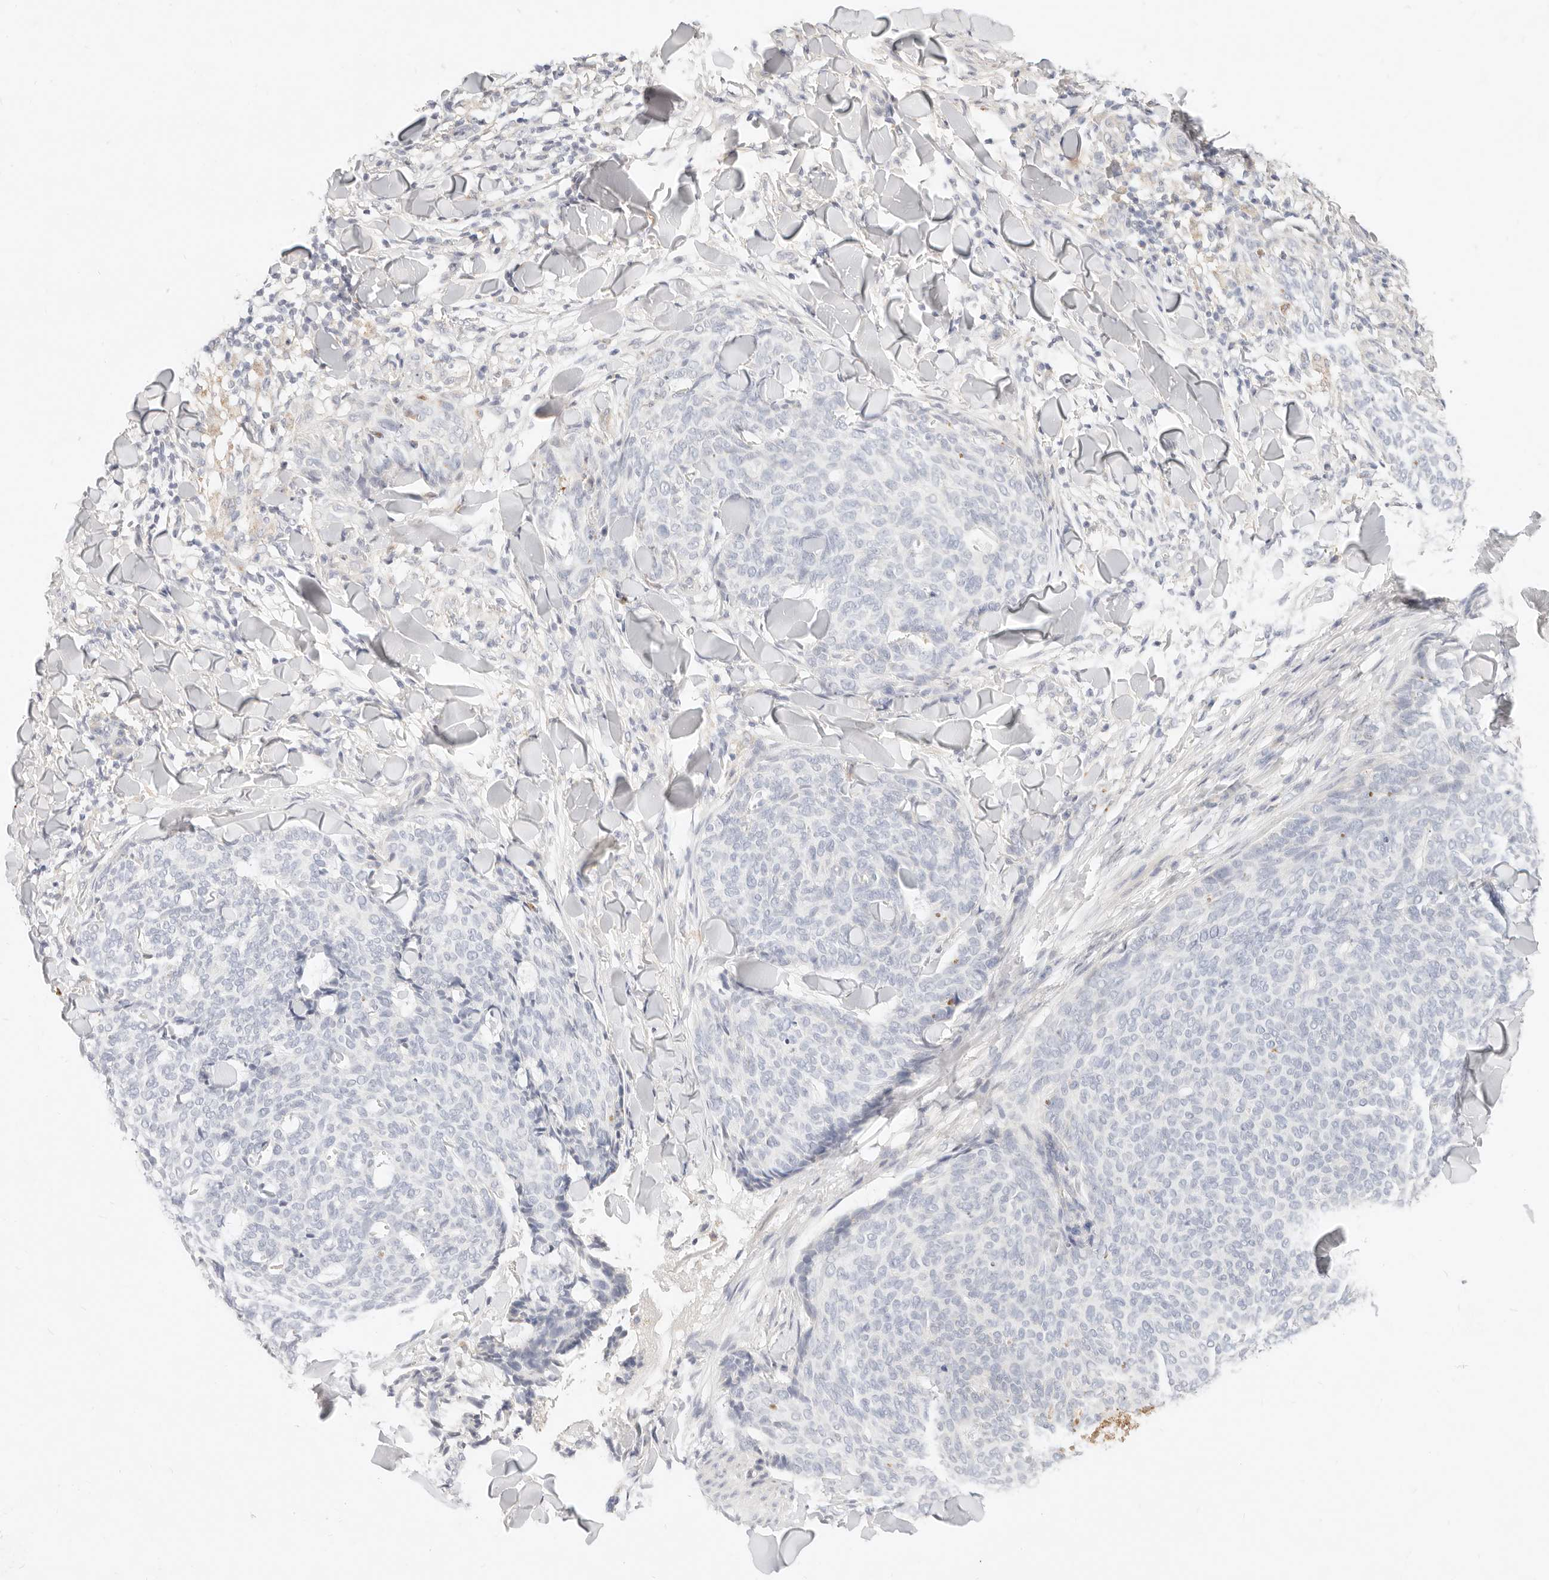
{"staining": {"intensity": "negative", "quantity": "none", "location": "none"}, "tissue": "skin cancer", "cell_type": "Tumor cells", "image_type": "cancer", "snomed": [{"axis": "morphology", "description": "Normal tissue, NOS"}, {"axis": "morphology", "description": "Basal cell carcinoma"}, {"axis": "topography", "description": "Skin"}], "caption": "Micrograph shows no significant protein positivity in tumor cells of skin cancer.", "gene": "ACOX1", "patient": {"sex": "male", "age": 50}}